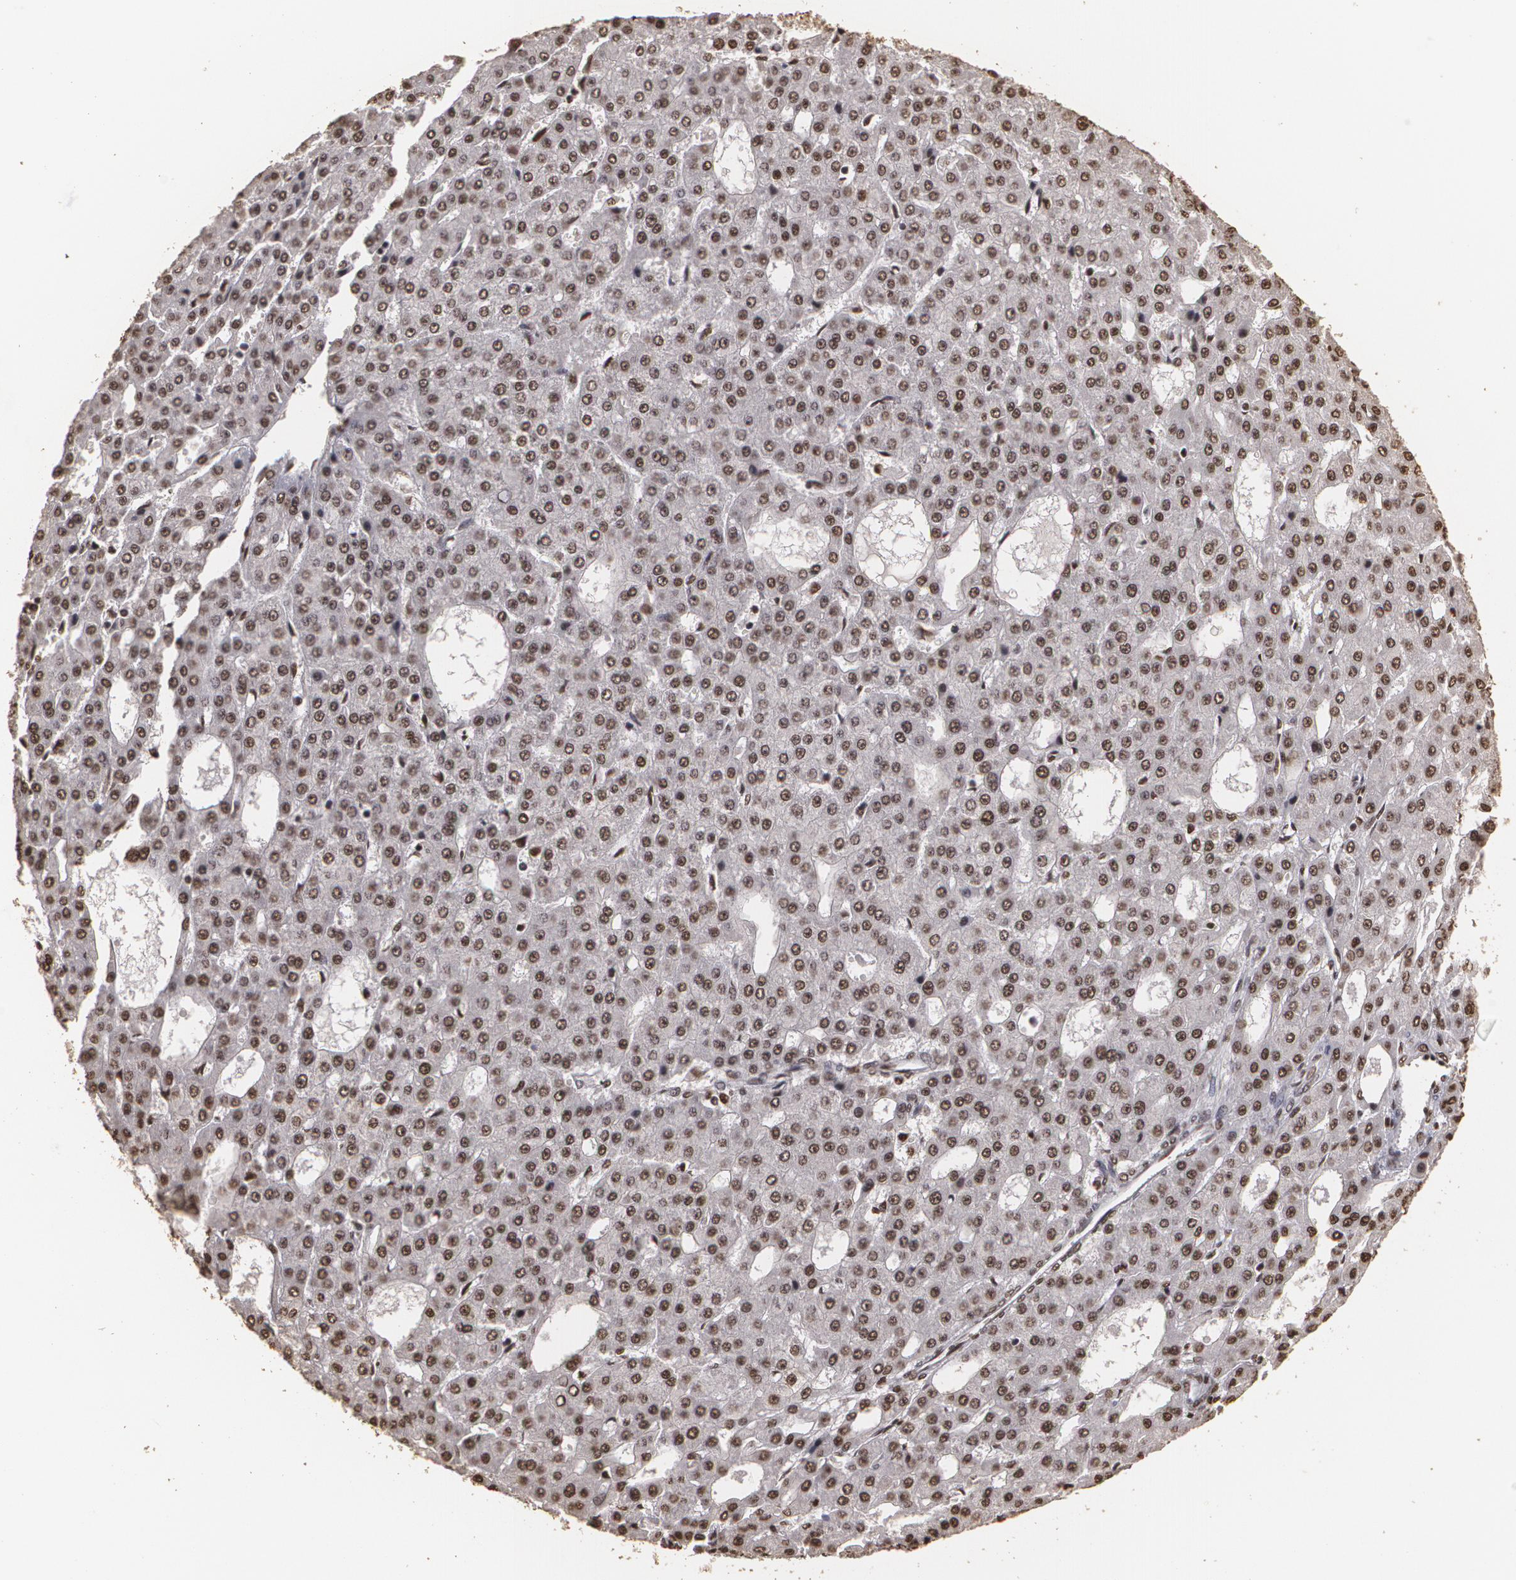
{"staining": {"intensity": "moderate", "quantity": "25%-75%", "location": "nuclear"}, "tissue": "liver cancer", "cell_type": "Tumor cells", "image_type": "cancer", "snomed": [{"axis": "morphology", "description": "Carcinoma, Hepatocellular, NOS"}, {"axis": "topography", "description": "Liver"}], "caption": "Liver cancer (hepatocellular carcinoma) stained with a protein marker demonstrates moderate staining in tumor cells.", "gene": "RCOR1", "patient": {"sex": "male", "age": 47}}